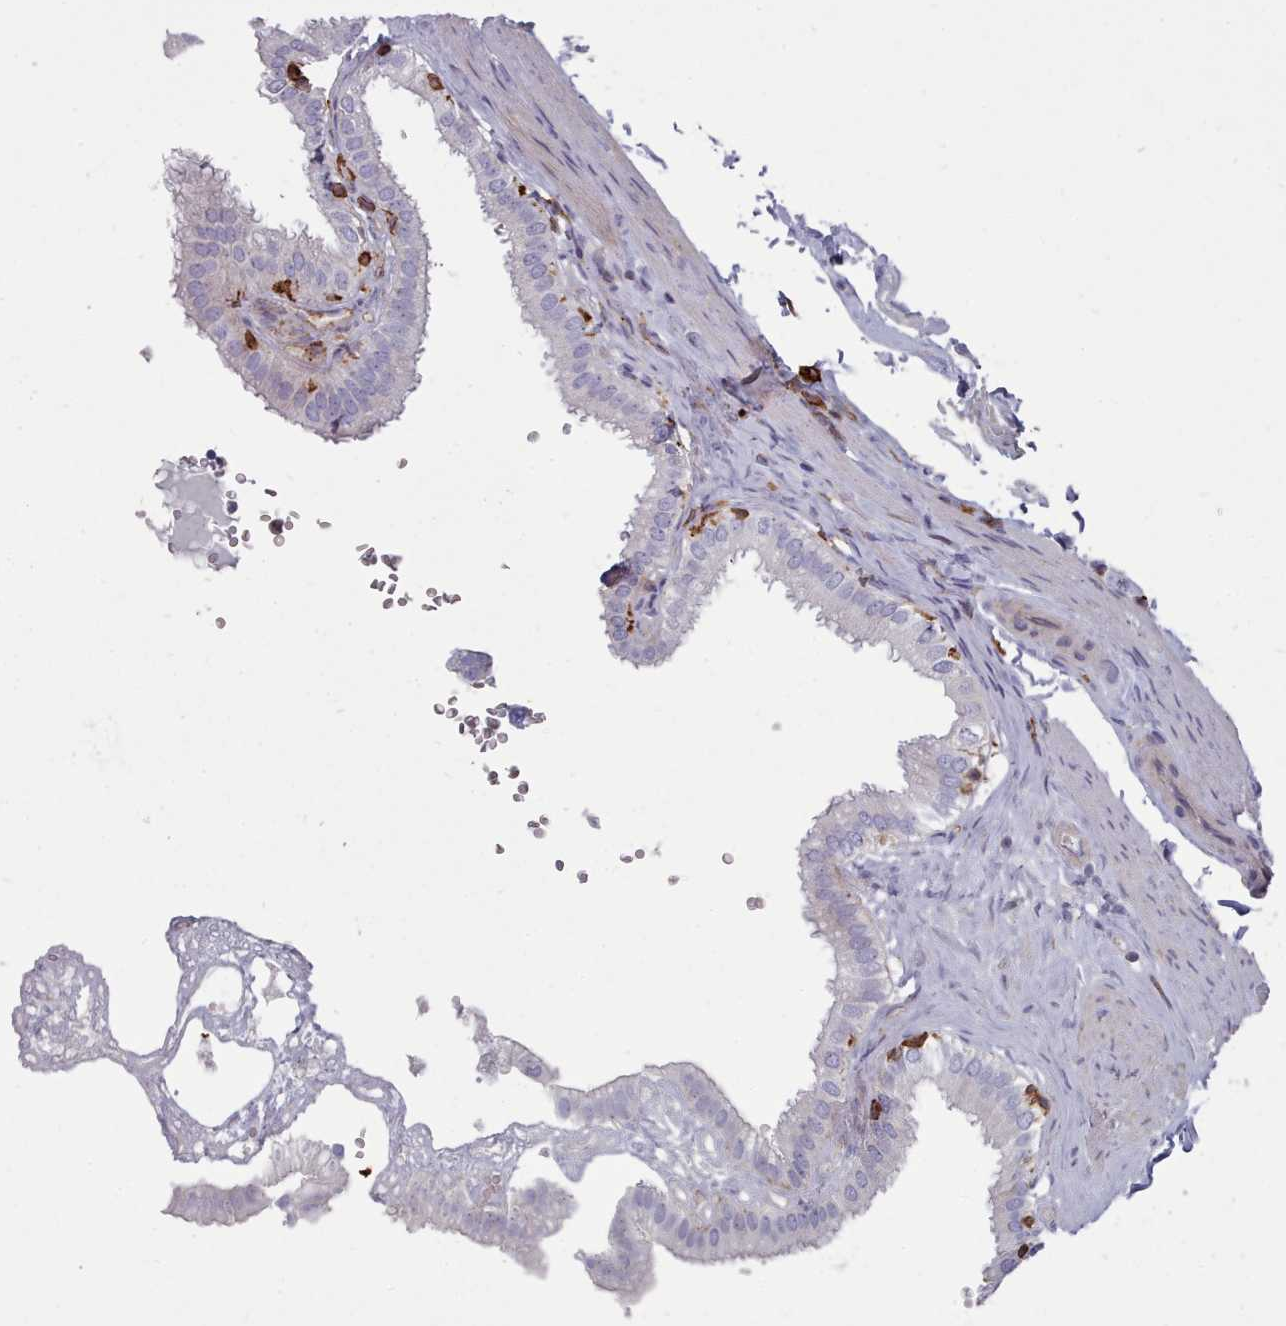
{"staining": {"intensity": "strong", "quantity": "<25%", "location": "cytoplasmic/membranous"}, "tissue": "gallbladder", "cell_type": "Glandular cells", "image_type": "normal", "snomed": [{"axis": "morphology", "description": "Normal tissue, NOS"}, {"axis": "topography", "description": "Gallbladder"}], "caption": "The histopathology image exhibits immunohistochemical staining of normal gallbladder. There is strong cytoplasmic/membranous positivity is present in approximately <25% of glandular cells.", "gene": "AIF1", "patient": {"sex": "female", "age": 61}}